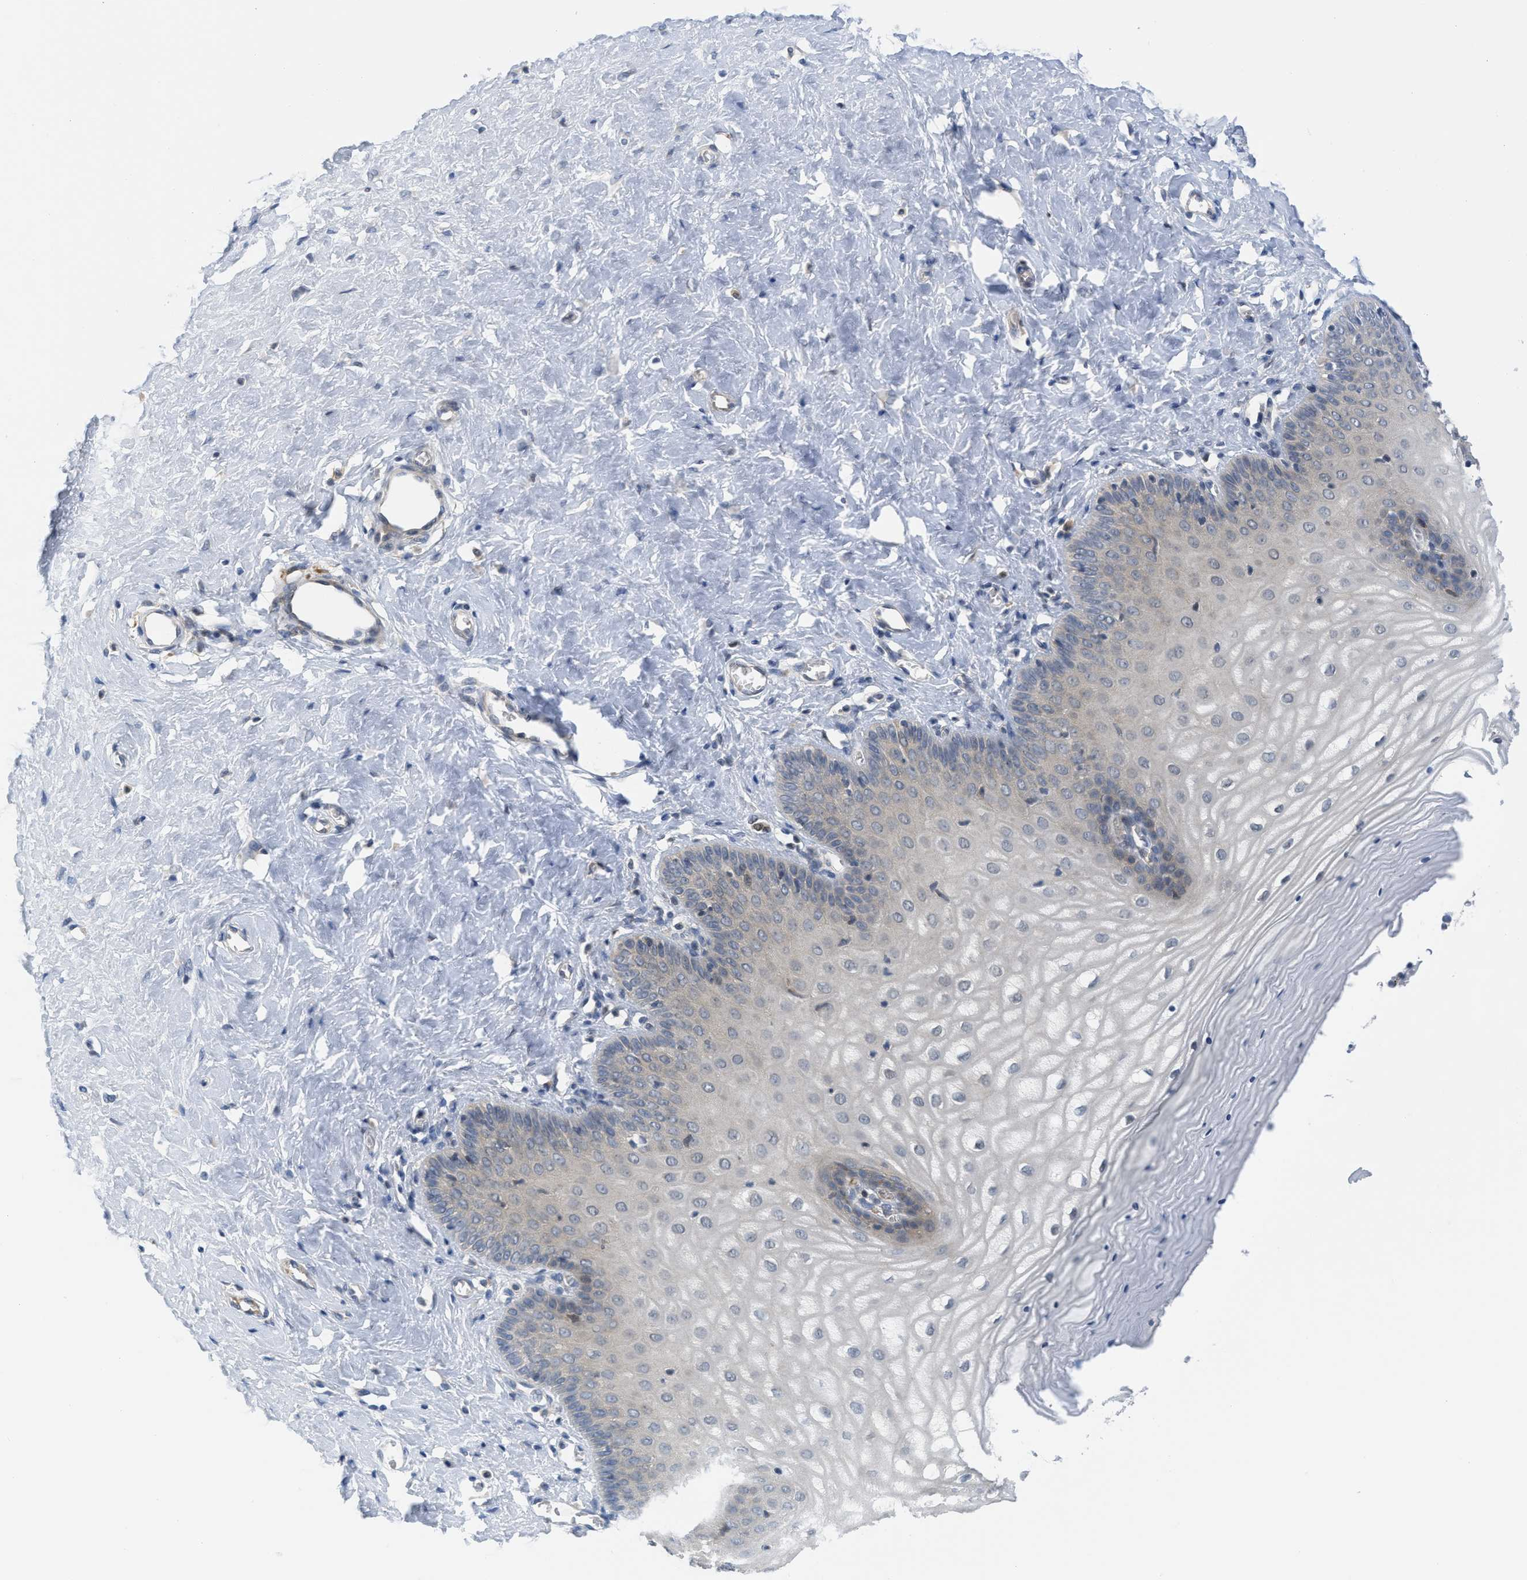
{"staining": {"intensity": "weak", "quantity": "<25%", "location": "cytoplasmic/membranous"}, "tissue": "cervix", "cell_type": "Glandular cells", "image_type": "normal", "snomed": [{"axis": "morphology", "description": "Normal tissue, NOS"}, {"axis": "topography", "description": "Cervix"}], "caption": "The histopathology image reveals no staining of glandular cells in normal cervix. Nuclei are stained in blue.", "gene": "TNFAIP1", "patient": {"sex": "female", "age": 55}}